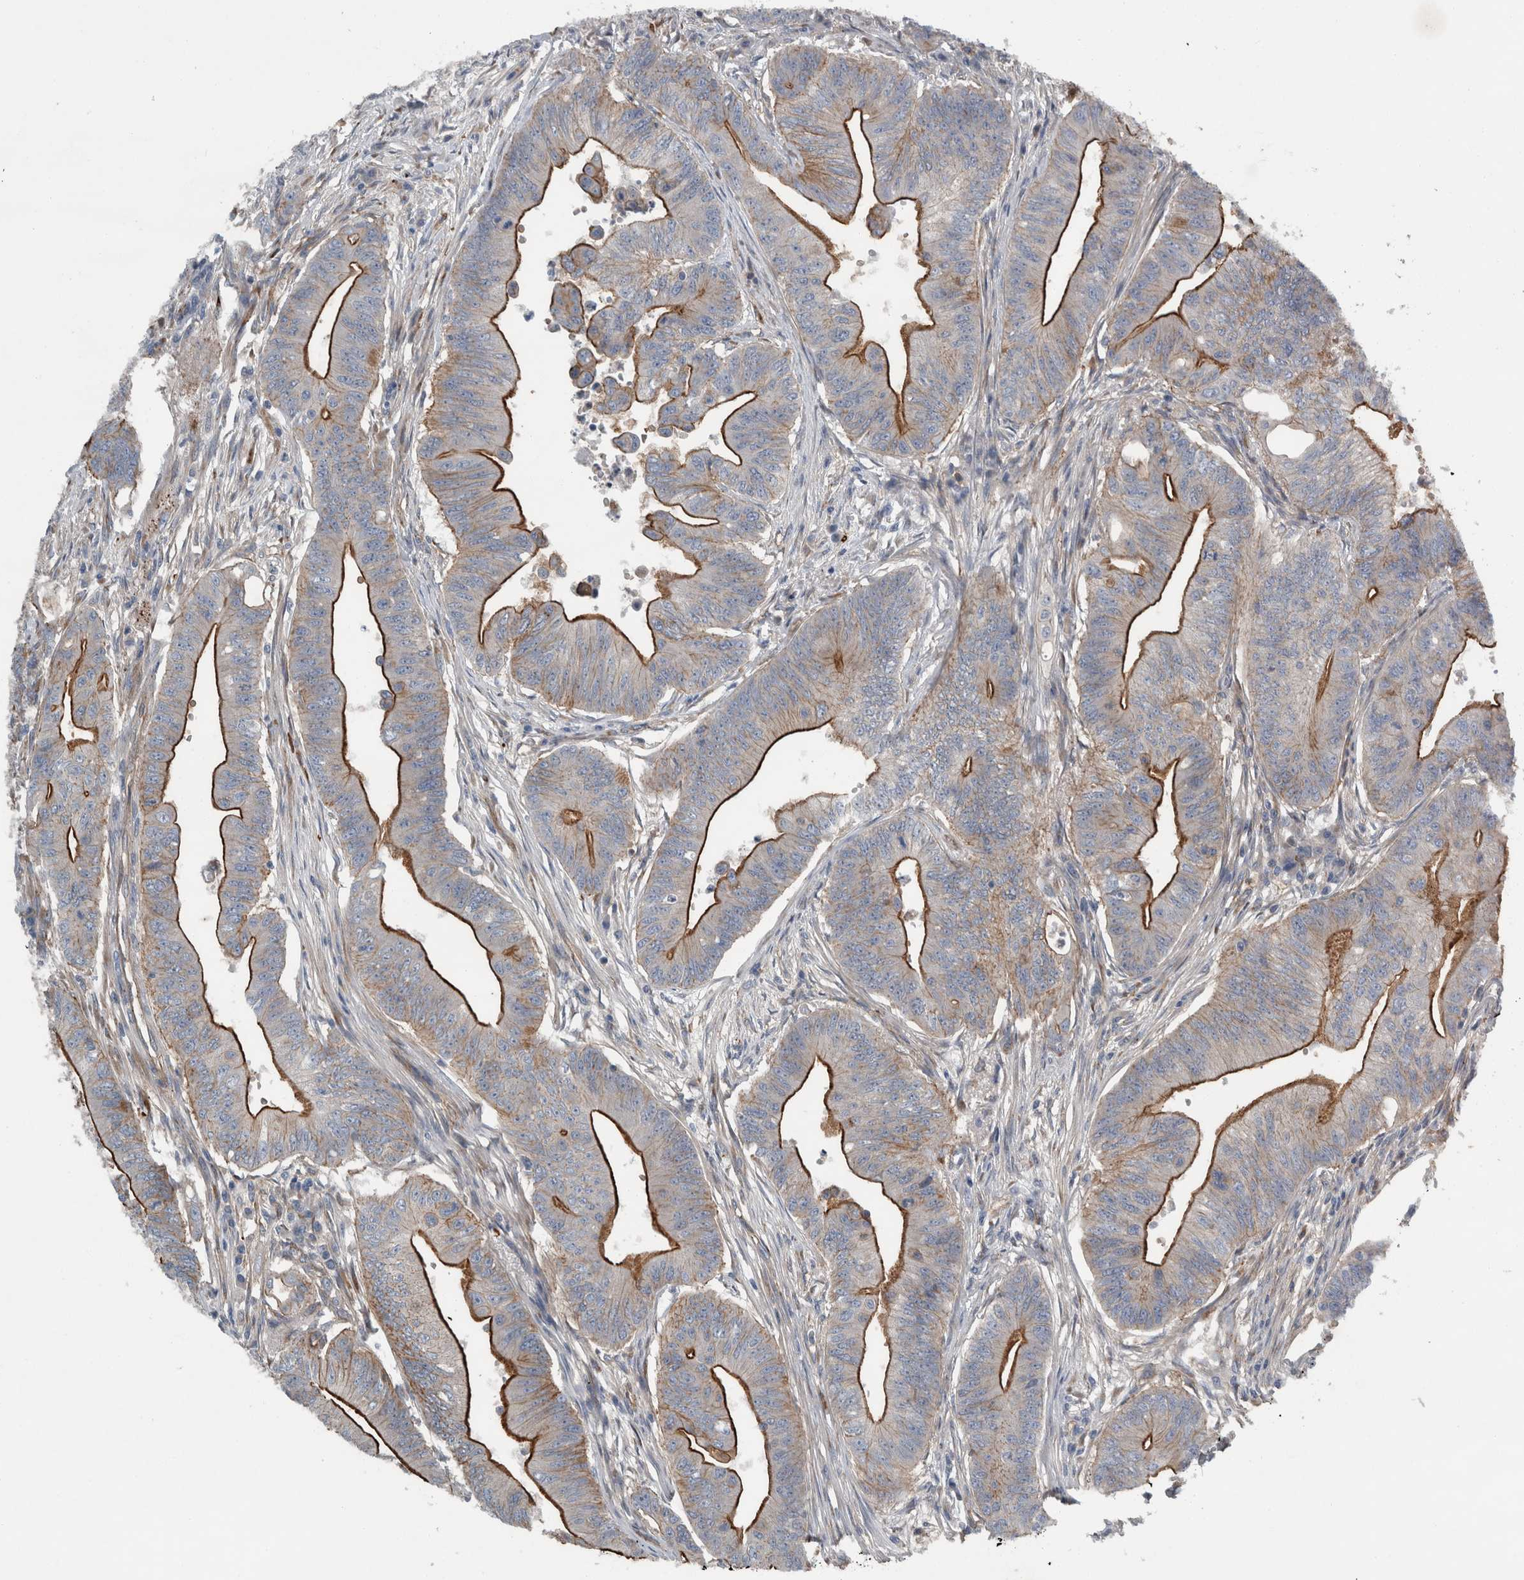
{"staining": {"intensity": "strong", "quantity": "25%-75%", "location": "cytoplasmic/membranous"}, "tissue": "colorectal cancer", "cell_type": "Tumor cells", "image_type": "cancer", "snomed": [{"axis": "morphology", "description": "Adenoma, NOS"}, {"axis": "morphology", "description": "Adenocarcinoma, NOS"}, {"axis": "topography", "description": "Colon"}], "caption": "Protein staining shows strong cytoplasmic/membranous expression in about 25%-75% of tumor cells in colorectal cancer (adenocarcinoma).", "gene": "GLT8D2", "patient": {"sex": "male", "age": 79}}